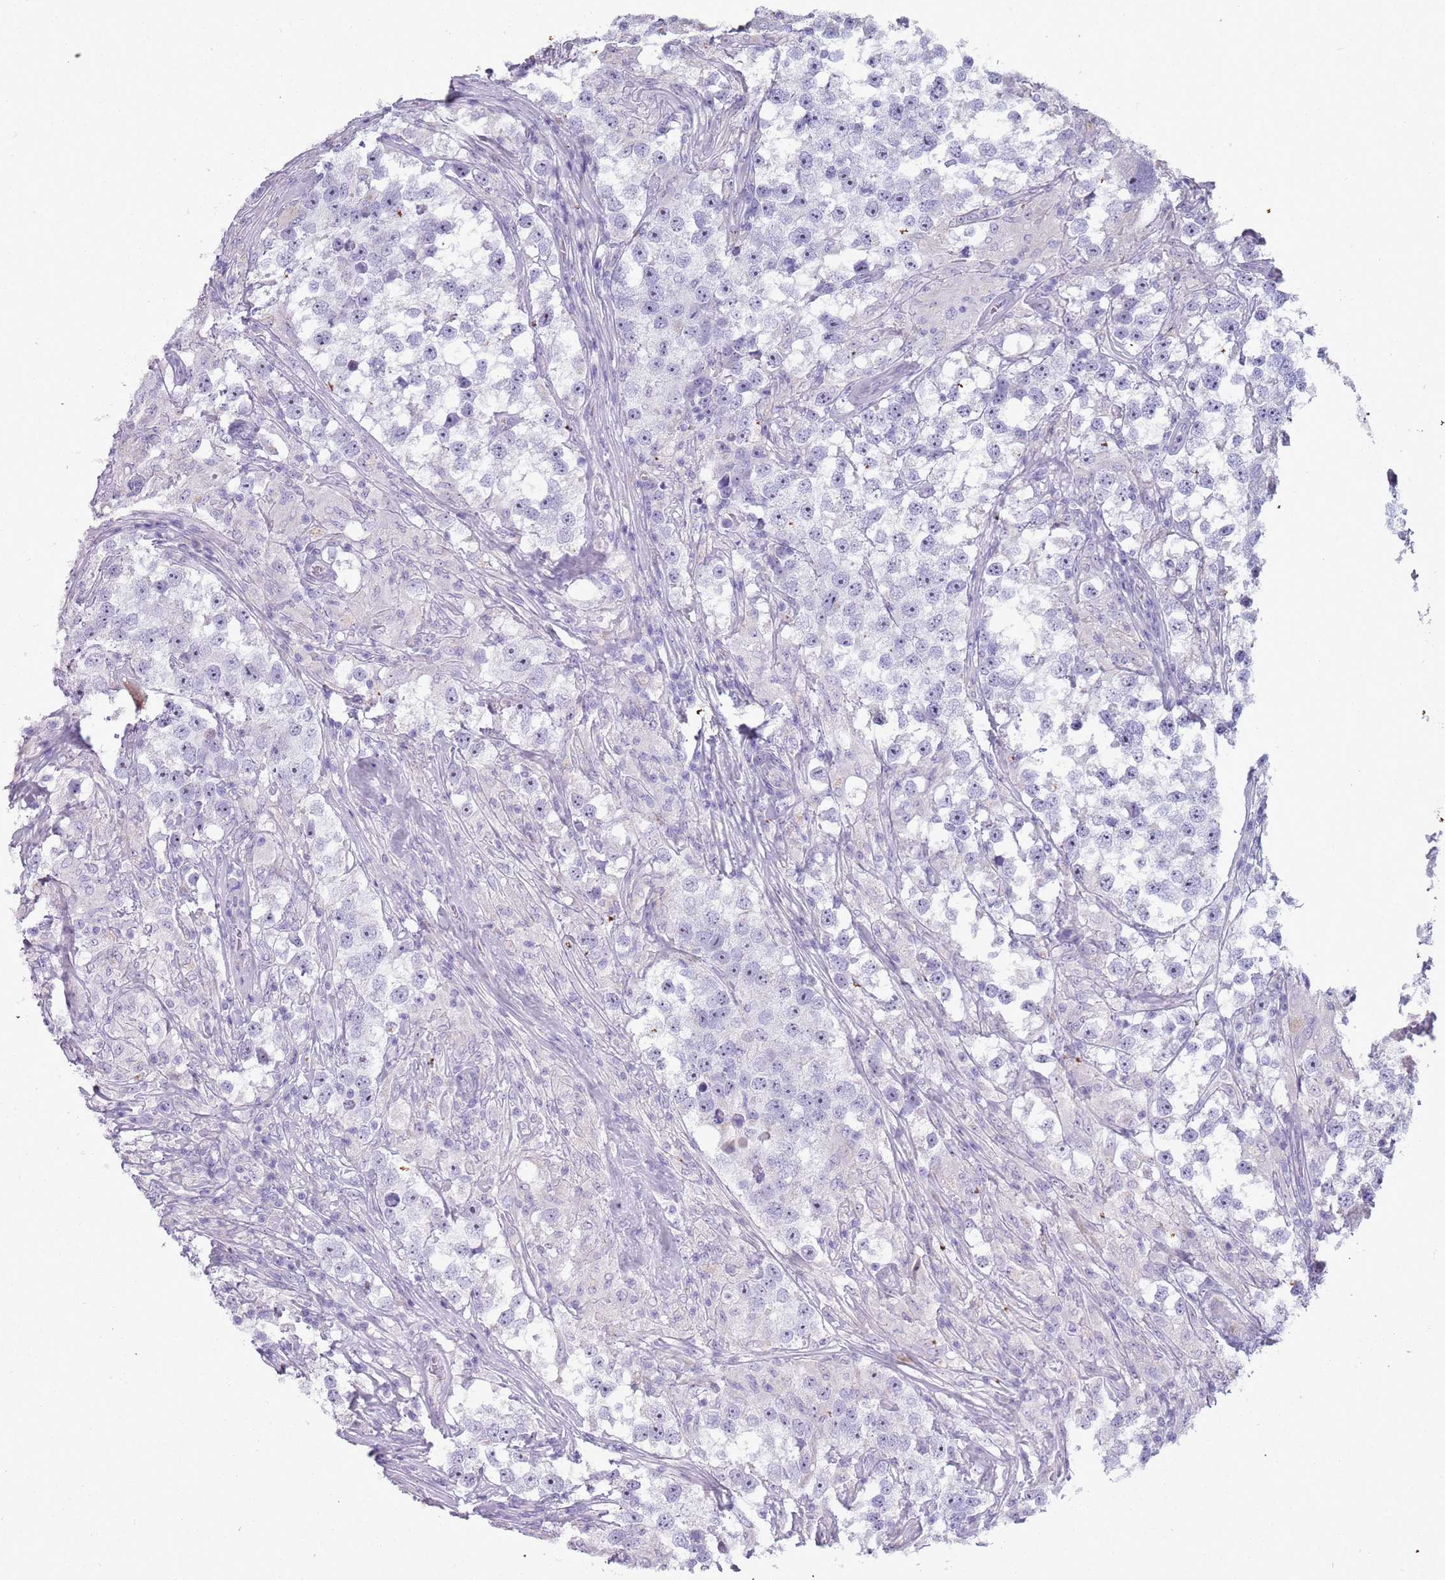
{"staining": {"intensity": "negative", "quantity": "none", "location": "none"}, "tissue": "testis cancer", "cell_type": "Tumor cells", "image_type": "cancer", "snomed": [{"axis": "morphology", "description": "Seminoma, NOS"}, {"axis": "topography", "description": "Testis"}], "caption": "A photomicrograph of seminoma (testis) stained for a protein demonstrates no brown staining in tumor cells.", "gene": "NBPF6", "patient": {"sex": "male", "age": 46}}